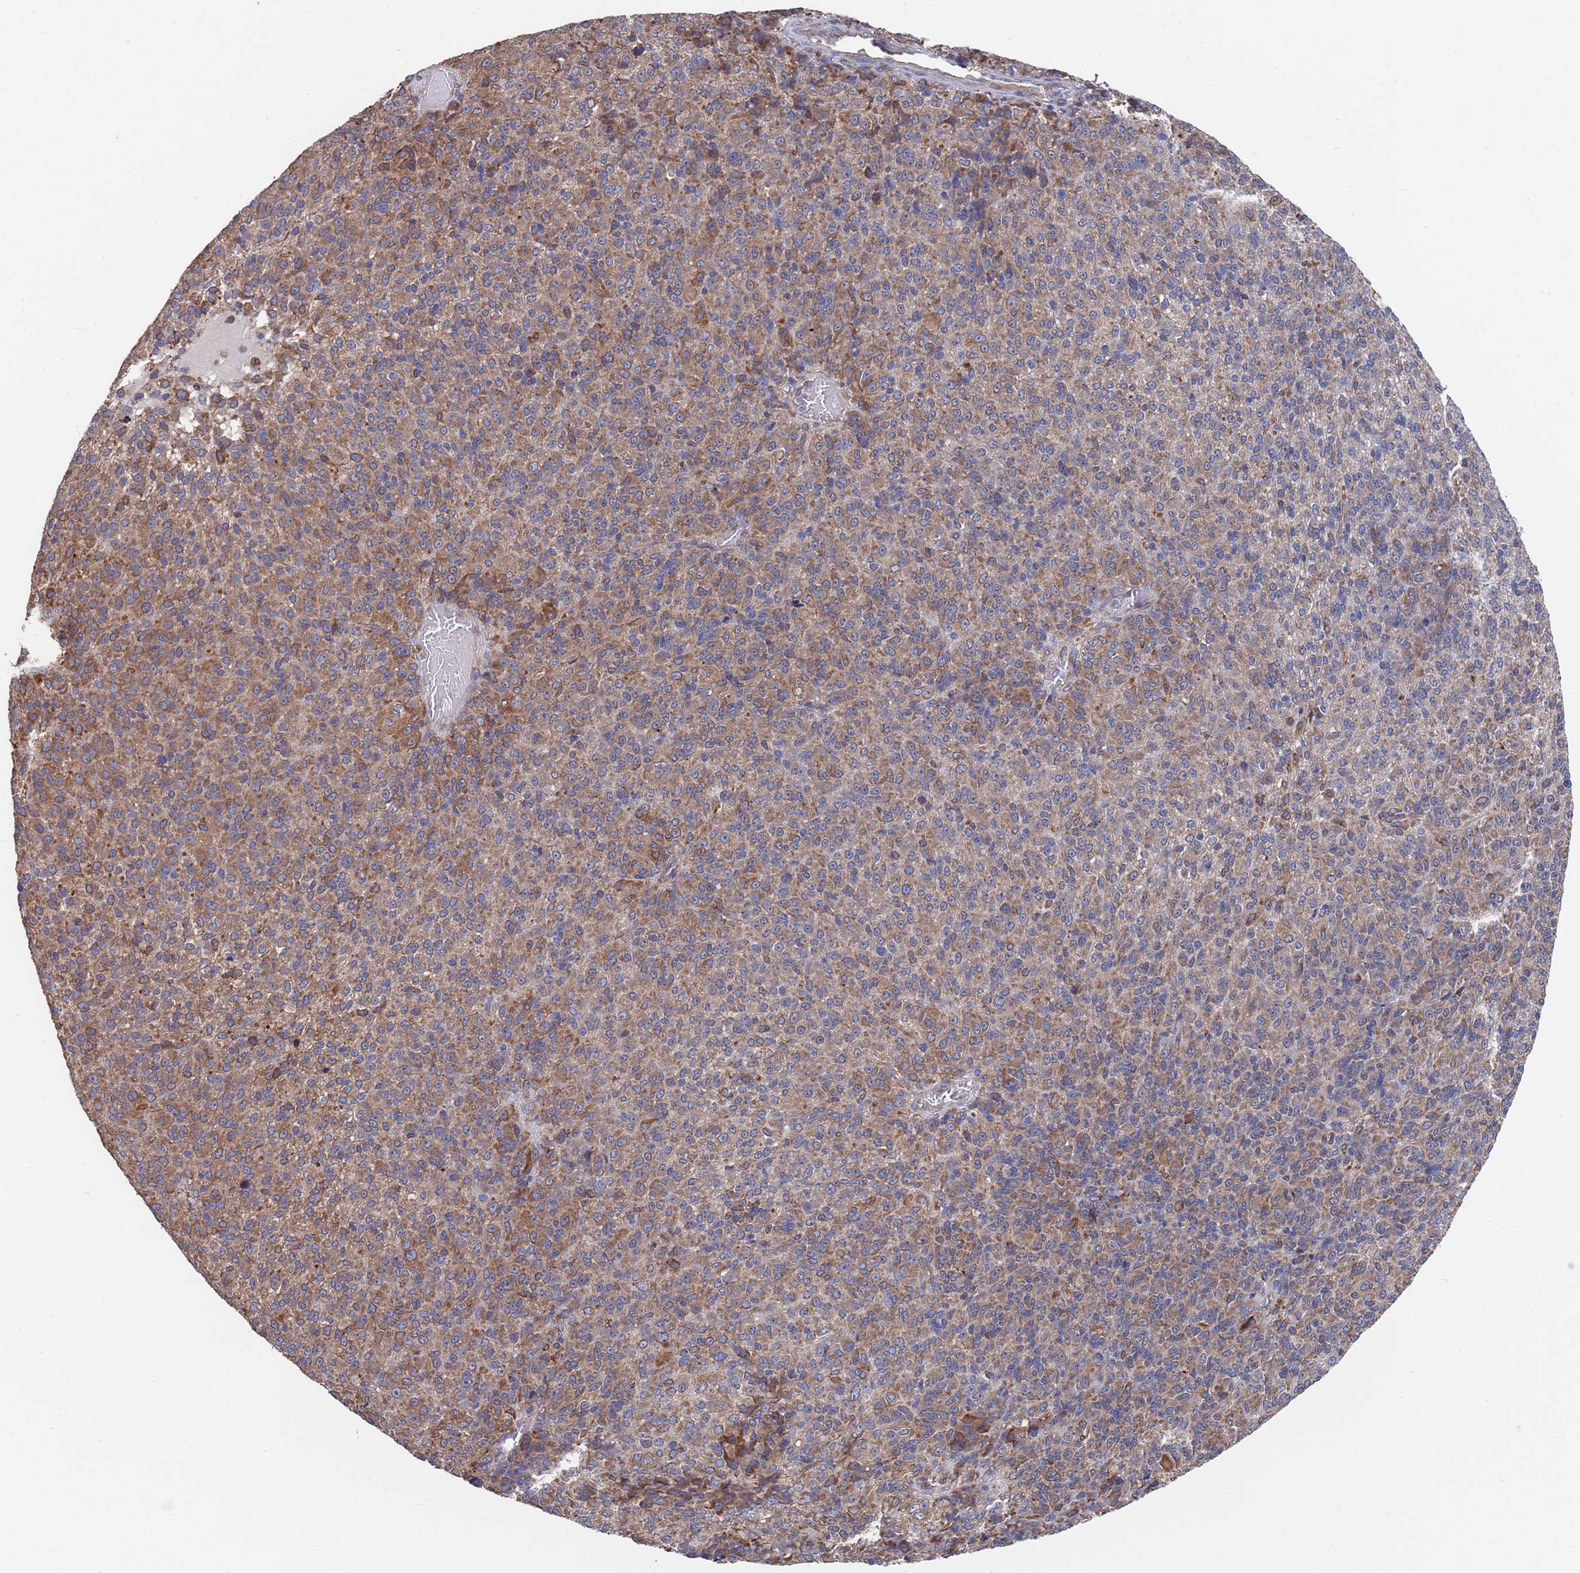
{"staining": {"intensity": "moderate", "quantity": "25%-75%", "location": "cytoplasmic/membranous"}, "tissue": "melanoma", "cell_type": "Tumor cells", "image_type": "cancer", "snomed": [{"axis": "morphology", "description": "Malignant melanoma, Metastatic site"}, {"axis": "topography", "description": "Brain"}], "caption": "A brown stain highlights moderate cytoplasmic/membranous positivity of a protein in human melanoma tumor cells. (Stains: DAB (3,3'-diaminobenzidine) in brown, nuclei in blue, Microscopy: brightfield microscopy at high magnification).", "gene": "GID8", "patient": {"sex": "female", "age": 56}}